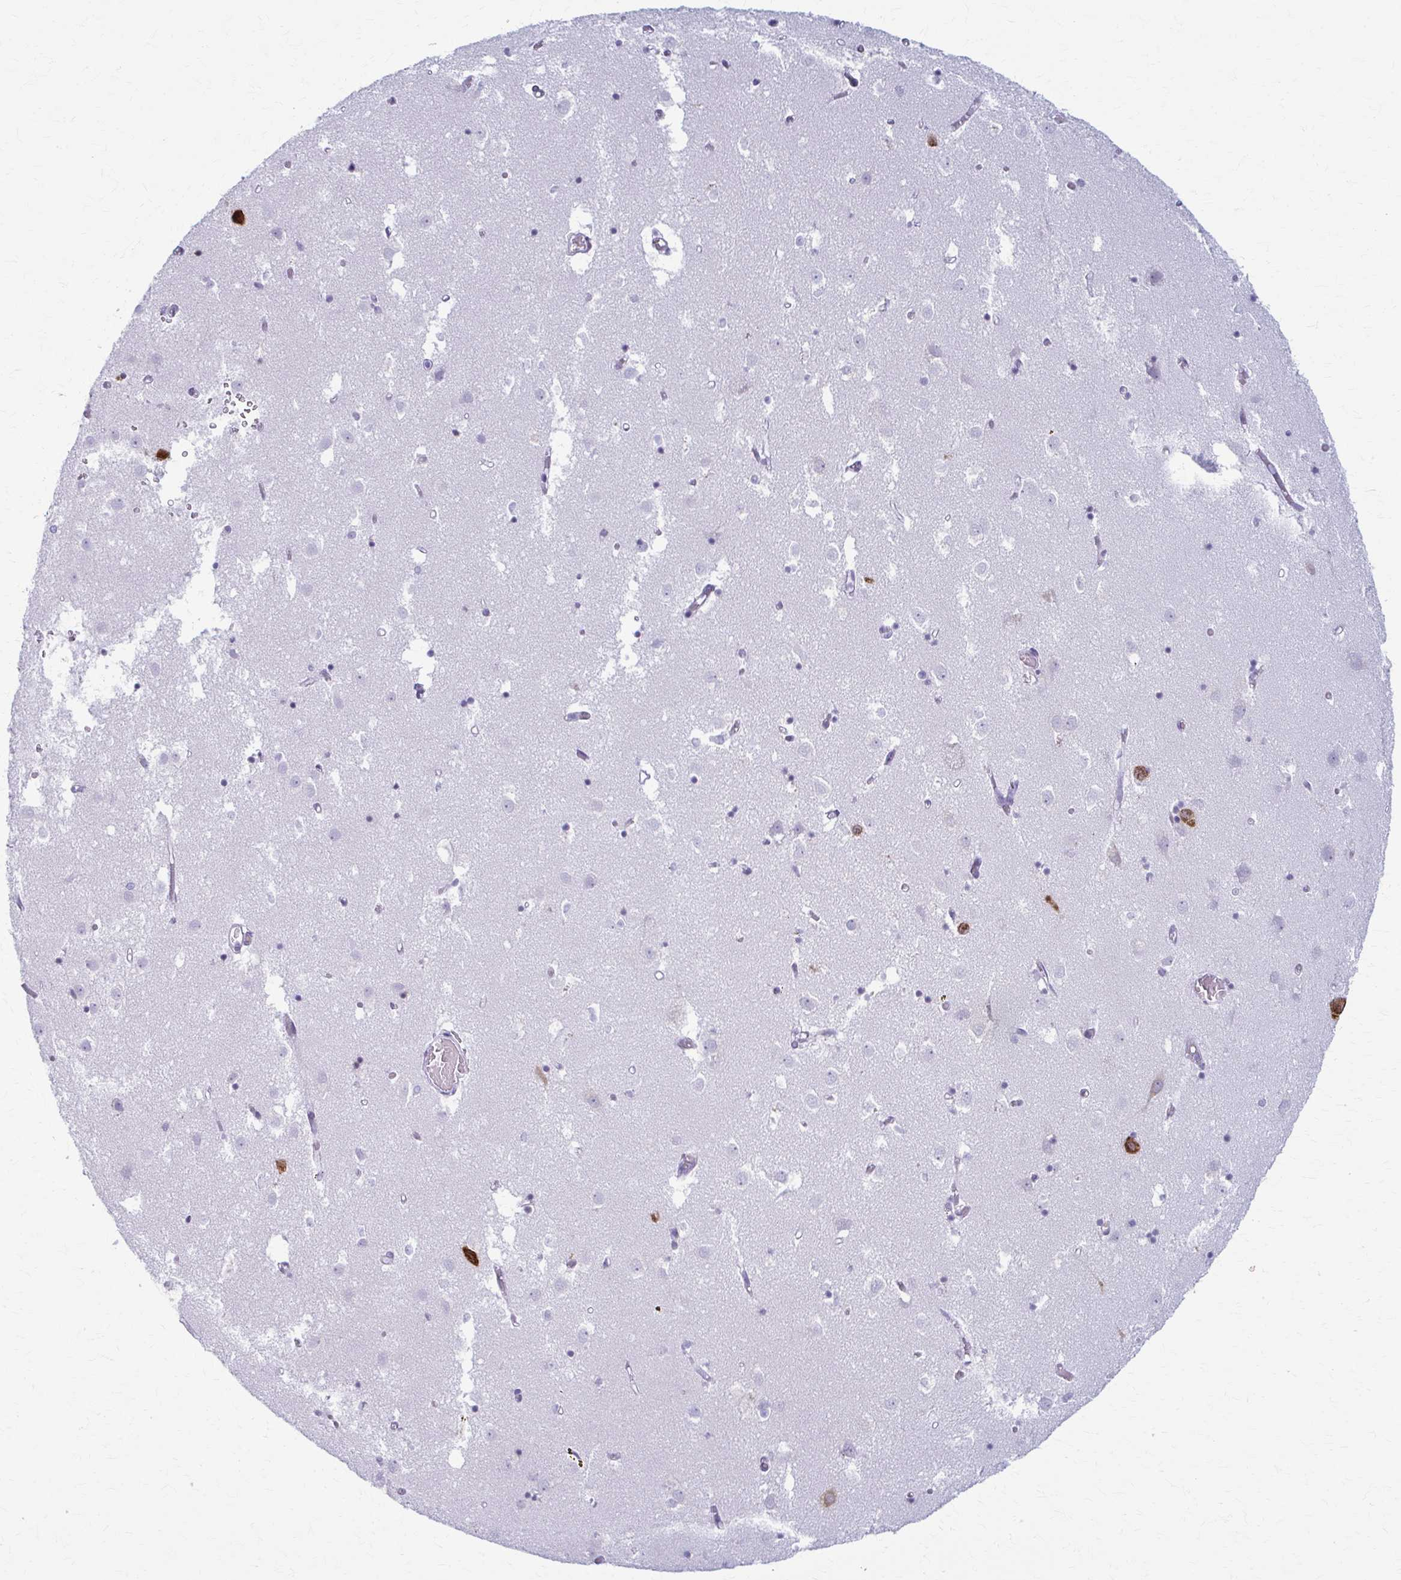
{"staining": {"intensity": "negative", "quantity": "none", "location": "none"}, "tissue": "caudate", "cell_type": "Glial cells", "image_type": "normal", "snomed": [{"axis": "morphology", "description": "Normal tissue, NOS"}, {"axis": "topography", "description": "Lateral ventricle wall"}], "caption": "IHC image of benign caudate: human caudate stained with DAB (3,3'-diaminobenzidine) shows no significant protein expression in glial cells.", "gene": "PRKRA", "patient": {"sex": "male", "age": 70}}